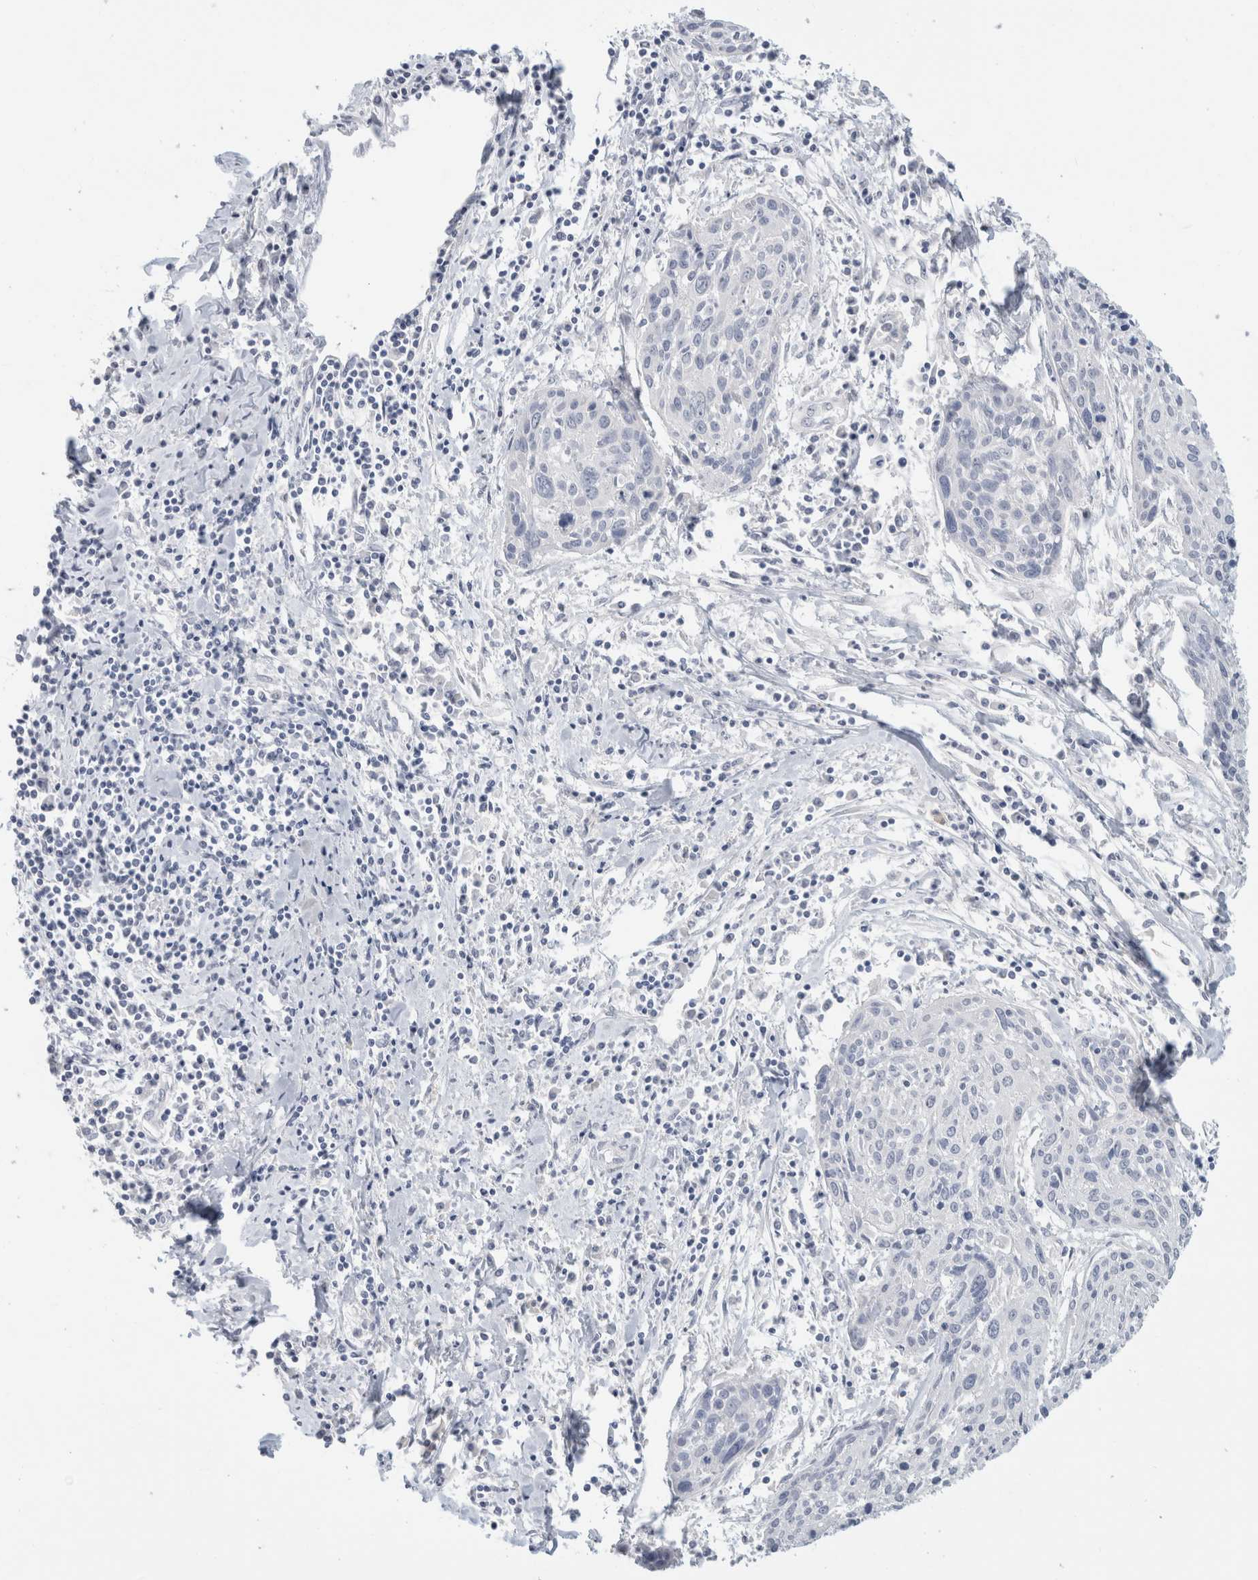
{"staining": {"intensity": "negative", "quantity": "none", "location": "none"}, "tissue": "cervical cancer", "cell_type": "Tumor cells", "image_type": "cancer", "snomed": [{"axis": "morphology", "description": "Squamous cell carcinoma, NOS"}, {"axis": "topography", "description": "Cervix"}], "caption": "A micrograph of squamous cell carcinoma (cervical) stained for a protein exhibits no brown staining in tumor cells. (DAB (3,3'-diaminobenzidine) immunohistochemistry (IHC) visualized using brightfield microscopy, high magnification).", "gene": "BCAN", "patient": {"sex": "female", "age": 51}}